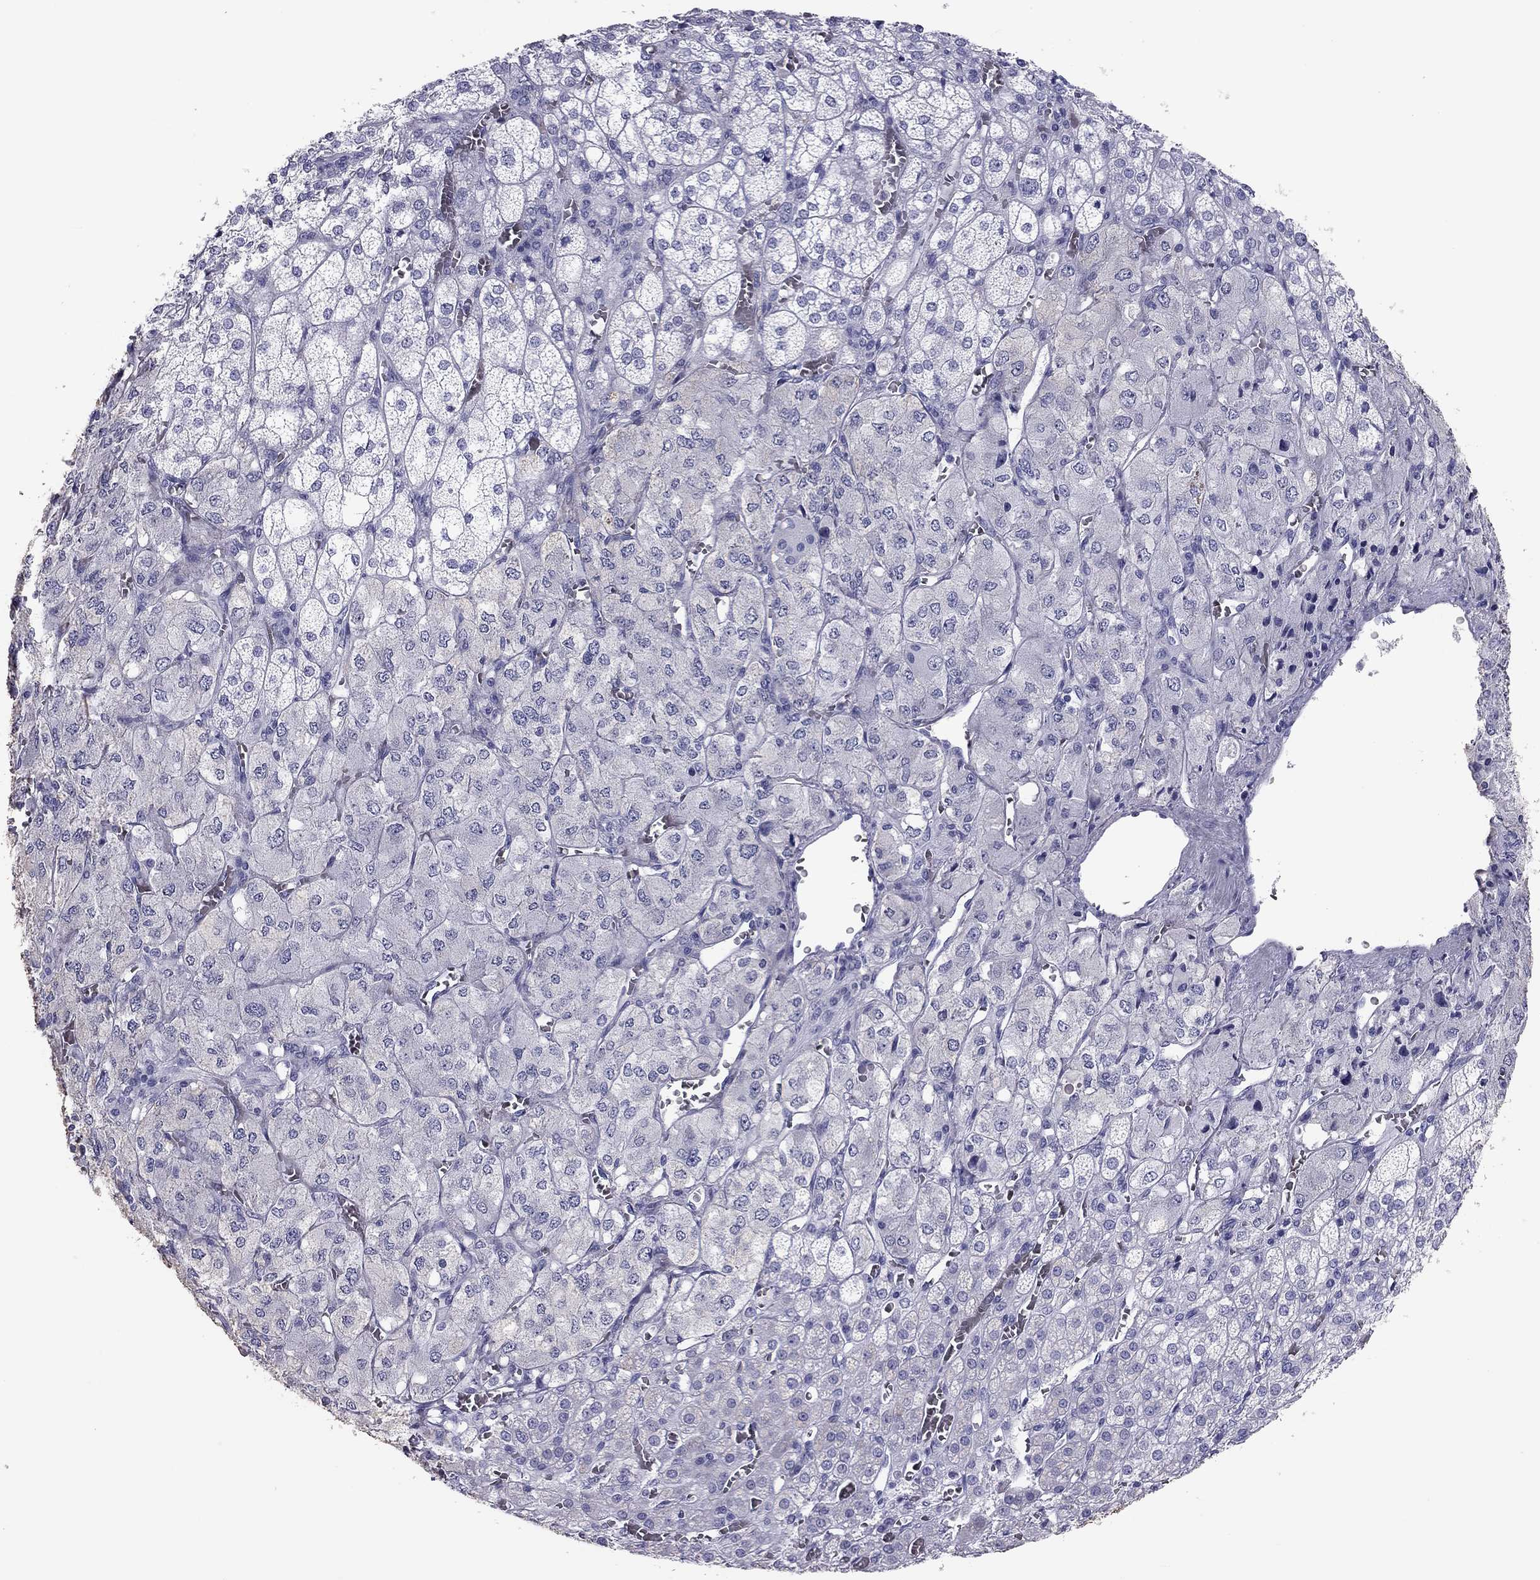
{"staining": {"intensity": "negative", "quantity": "none", "location": "none"}, "tissue": "adrenal gland", "cell_type": "Glandular cells", "image_type": "normal", "snomed": [{"axis": "morphology", "description": "Normal tissue, NOS"}, {"axis": "topography", "description": "Adrenal gland"}], "caption": "Adrenal gland was stained to show a protein in brown. There is no significant positivity in glandular cells. Brightfield microscopy of IHC stained with DAB (3,3'-diaminobenzidine) (brown) and hematoxylin (blue), captured at high magnification.", "gene": "KLRG1", "patient": {"sex": "female", "age": 60}}